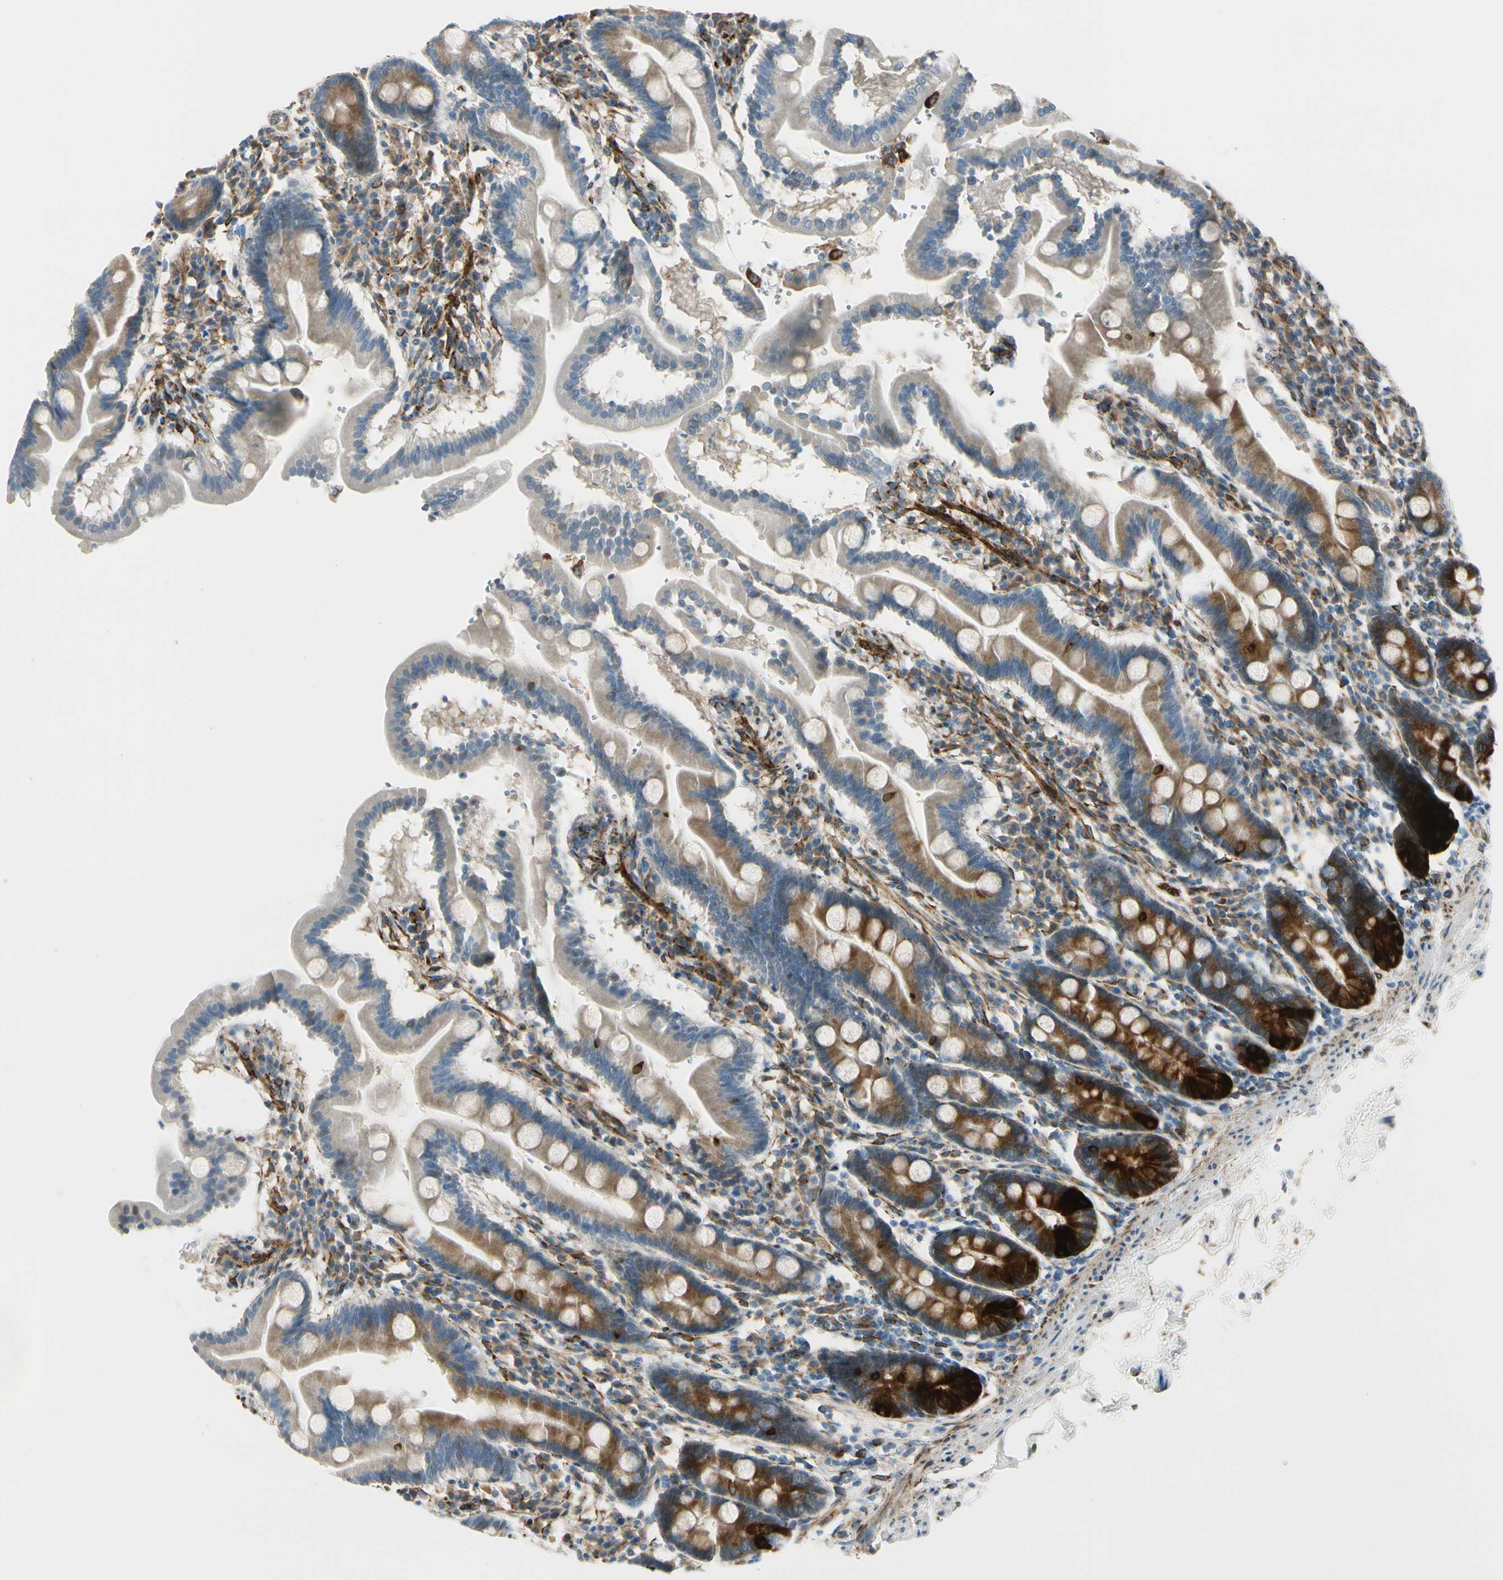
{"staining": {"intensity": "strong", "quantity": ">75%", "location": "cytoplasmic/membranous"}, "tissue": "duodenum", "cell_type": "Glandular cells", "image_type": "normal", "snomed": [{"axis": "morphology", "description": "Normal tissue, NOS"}, {"axis": "topography", "description": "Duodenum"}], "caption": "Duodenum stained with immunohistochemistry (IHC) exhibits strong cytoplasmic/membranous positivity in approximately >75% of glandular cells. (DAB (3,3'-diaminobenzidine) = brown stain, brightfield microscopy at high magnification).", "gene": "FKBP7", "patient": {"sex": "male", "age": 50}}